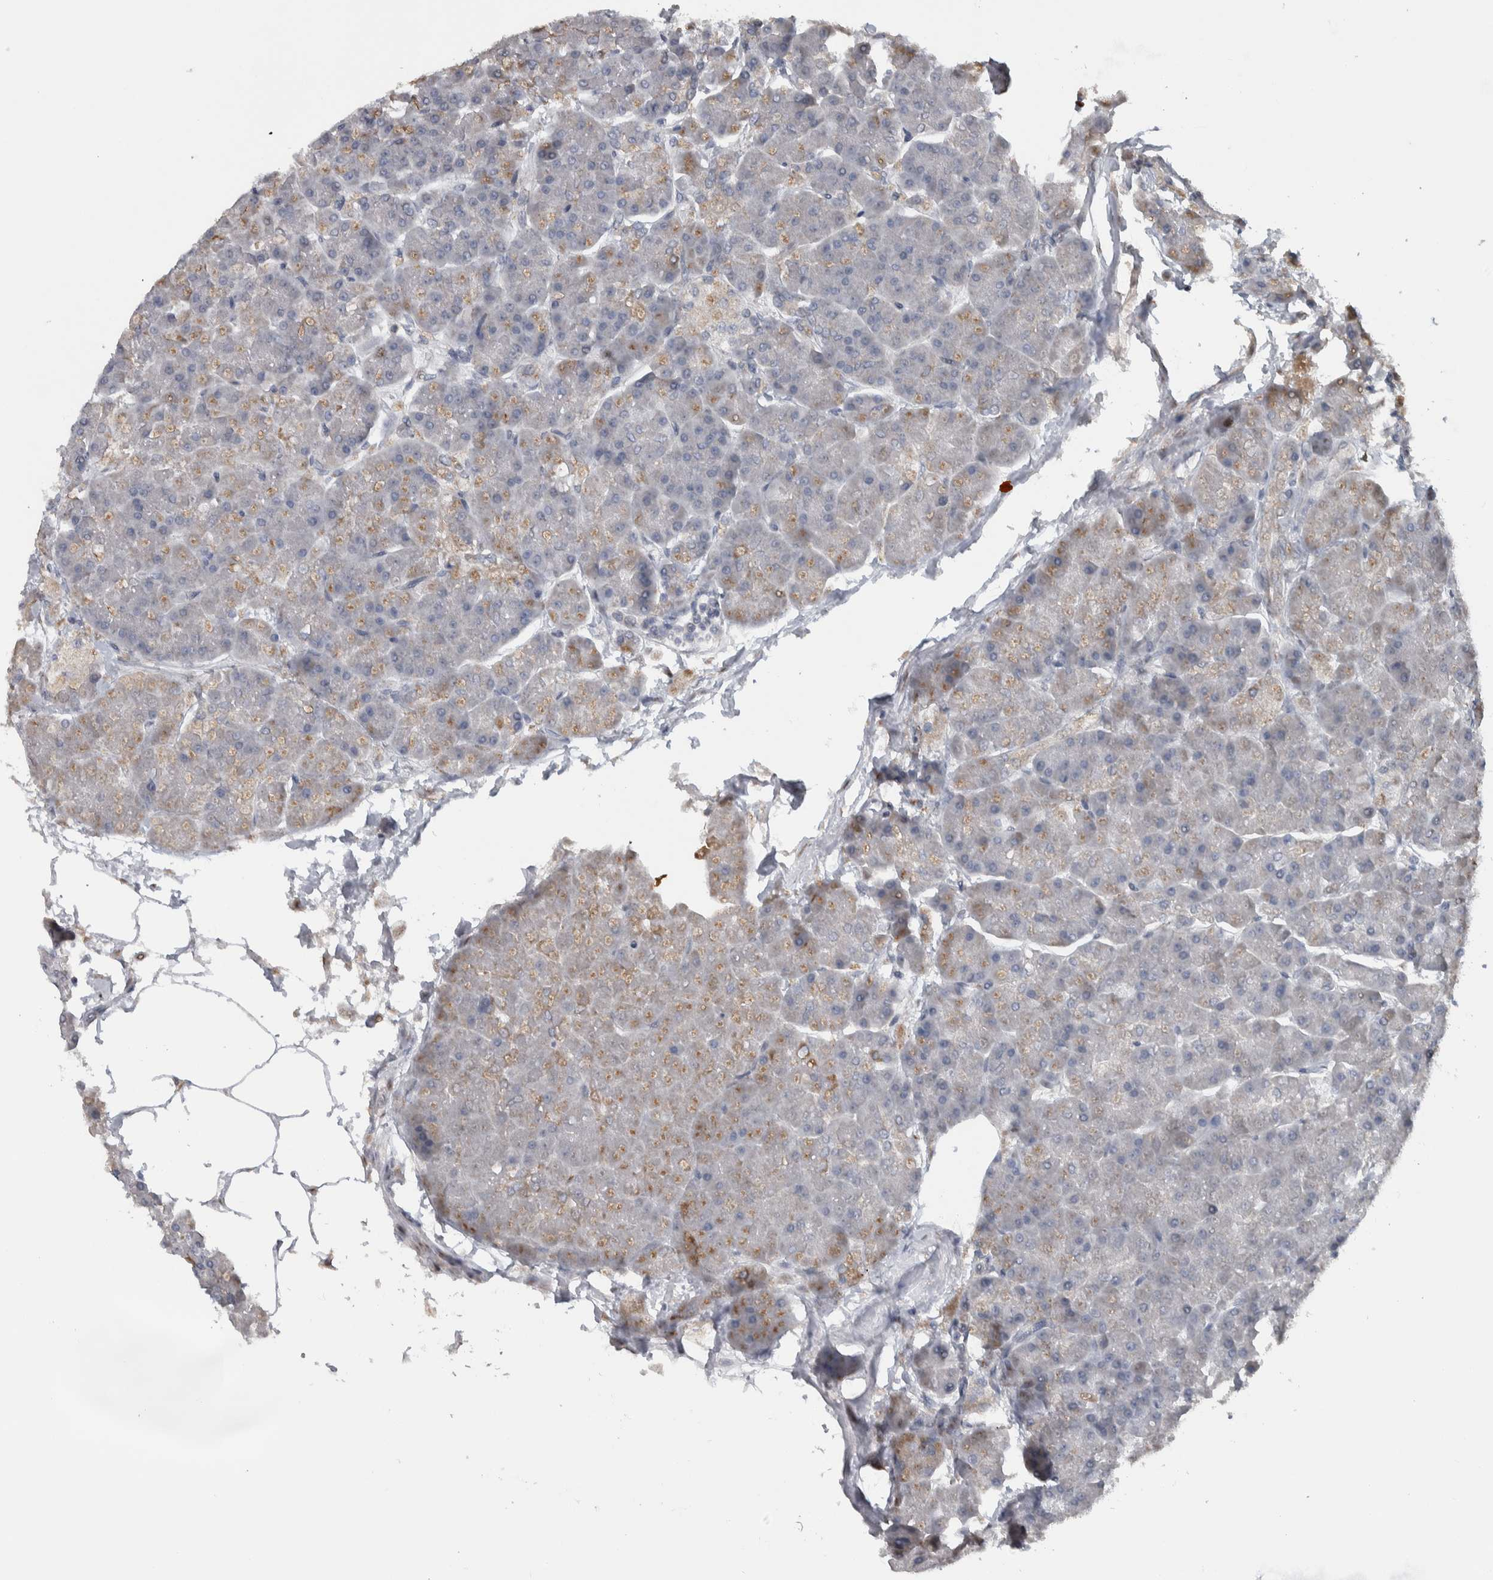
{"staining": {"intensity": "moderate", "quantity": "<25%", "location": "cytoplasmic/membranous"}, "tissue": "pancreas", "cell_type": "Exocrine glandular cells", "image_type": "normal", "snomed": [{"axis": "morphology", "description": "Normal tissue, NOS"}, {"axis": "topography", "description": "Pancreas"}], "caption": "An image showing moderate cytoplasmic/membranous expression in about <25% of exocrine glandular cells in benign pancreas, as visualized by brown immunohistochemical staining.", "gene": "FAM83G", "patient": {"sex": "female", "age": 70}}